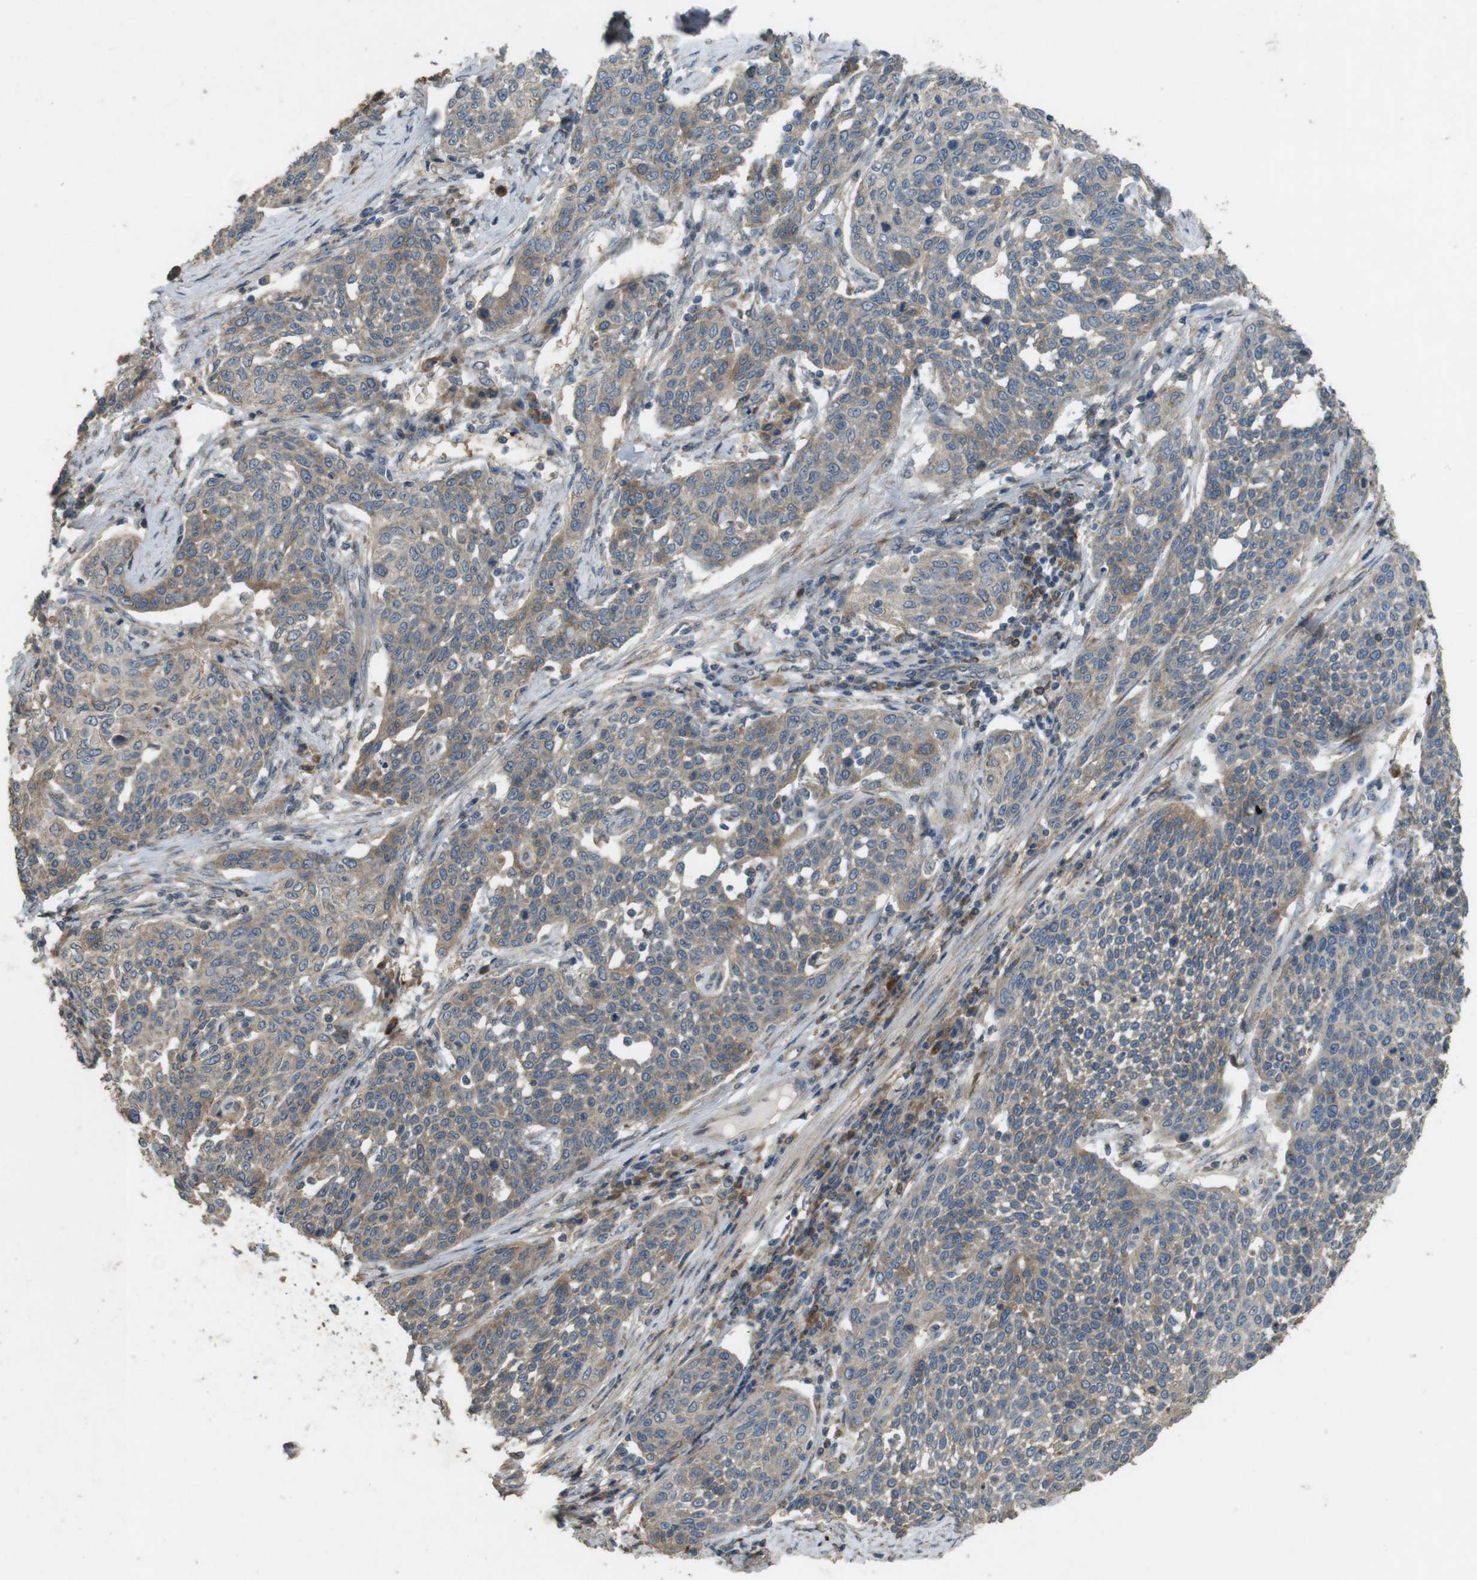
{"staining": {"intensity": "moderate", "quantity": ">75%", "location": "cytoplasmic/membranous"}, "tissue": "cervical cancer", "cell_type": "Tumor cells", "image_type": "cancer", "snomed": [{"axis": "morphology", "description": "Squamous cell carcinoma, NOS"}, {"axis": "topography", "description": "Cervix"}], "caption": "This histopathology image displays IHC staining of human cervical cancer (squamous cell carcinoma), with medium moderate cytoplasmic/membranous expression in about >75% of tumor cells.", "gene": "ARHGAP24", "patient": {"sex": "female", "age": 34}}